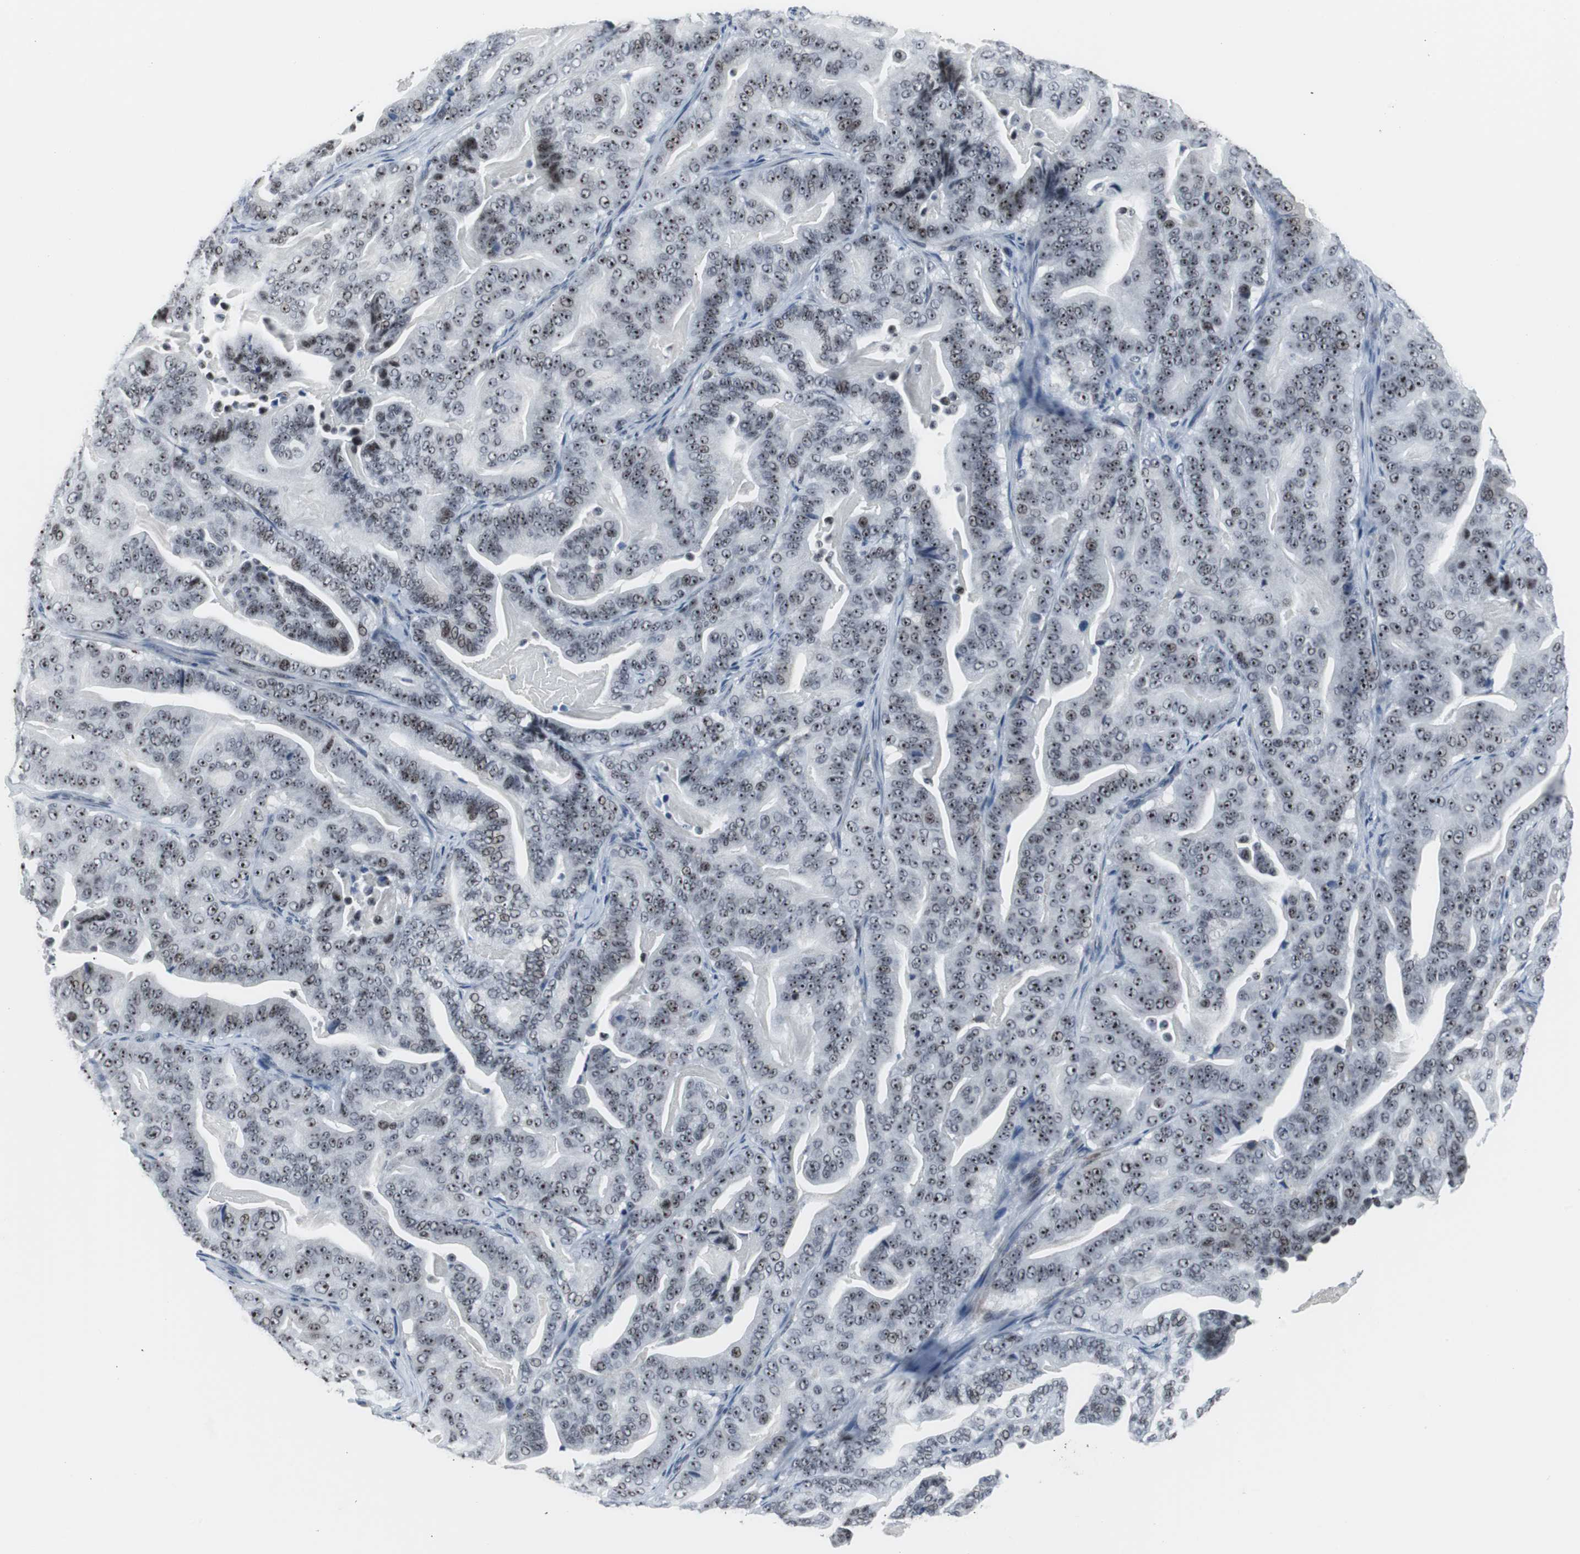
{"staining": {"intensity": "moderate", "quantity": ">75%", "location": "nuclear"}, "tissue": "pancreatic cancer", "cell_type": "Tumor cells", "image_type": "cancer", "snomed": [{"axis": "morphology", "description": "Adenocarcinoma, NOS"}, {"axis": "topography", "description": "Pancreas"}], "caption": "IHC staining of pancreatic cancer (adenocarcinoma), which exhibits medium levels of moderate nuclear staining in about >75% of tumor cells indicating moderate nuclear protein expression. The staining was performed using DAB (brown) for protein detection and nuclei were counterstained in hematoxylin (blue).", "gene": "DOK1", "patient": {"sex": "male", "age": 63}}